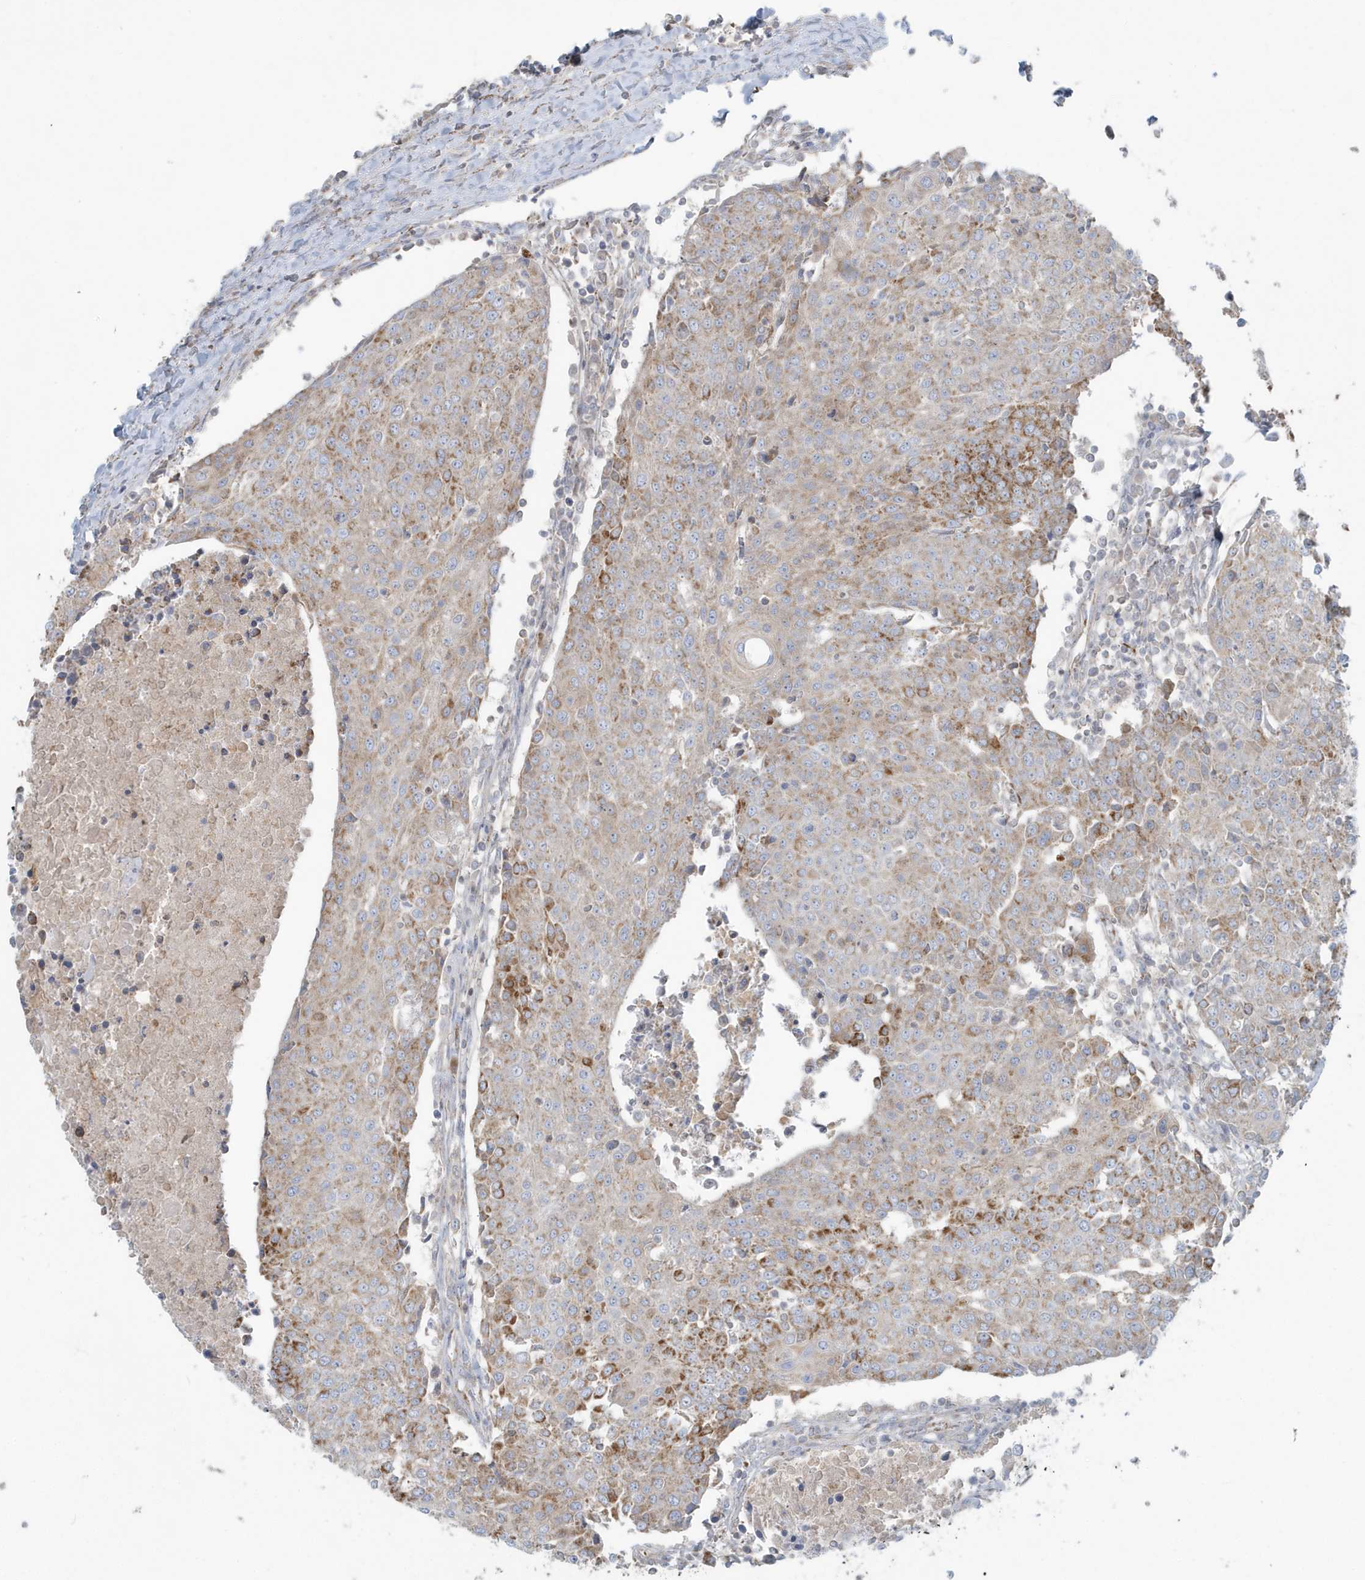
{"staining": {"intensity": "moderate", "quantity": ">75%", "location": "cytoplasmic/membranous"}, "tissue": "urothelial cancer", "cell_type": "Tumor cells", "image_type": "cancer", "snomed": [{"axis": "morphology", "description": "Urothelial carcinoma, High grade"}, {"axis": "topography", "description": "Urinary bladder"}], "caption": "Immunohistochemistry (IHC) of high-grade urothelial carcinoma exhibits medium levels of moderate cytoplasmic/membranous staining in about >75% of tumor cells.", "gene": "RAB11FIP3", "patient": {"sex": "female", "age": 85}}